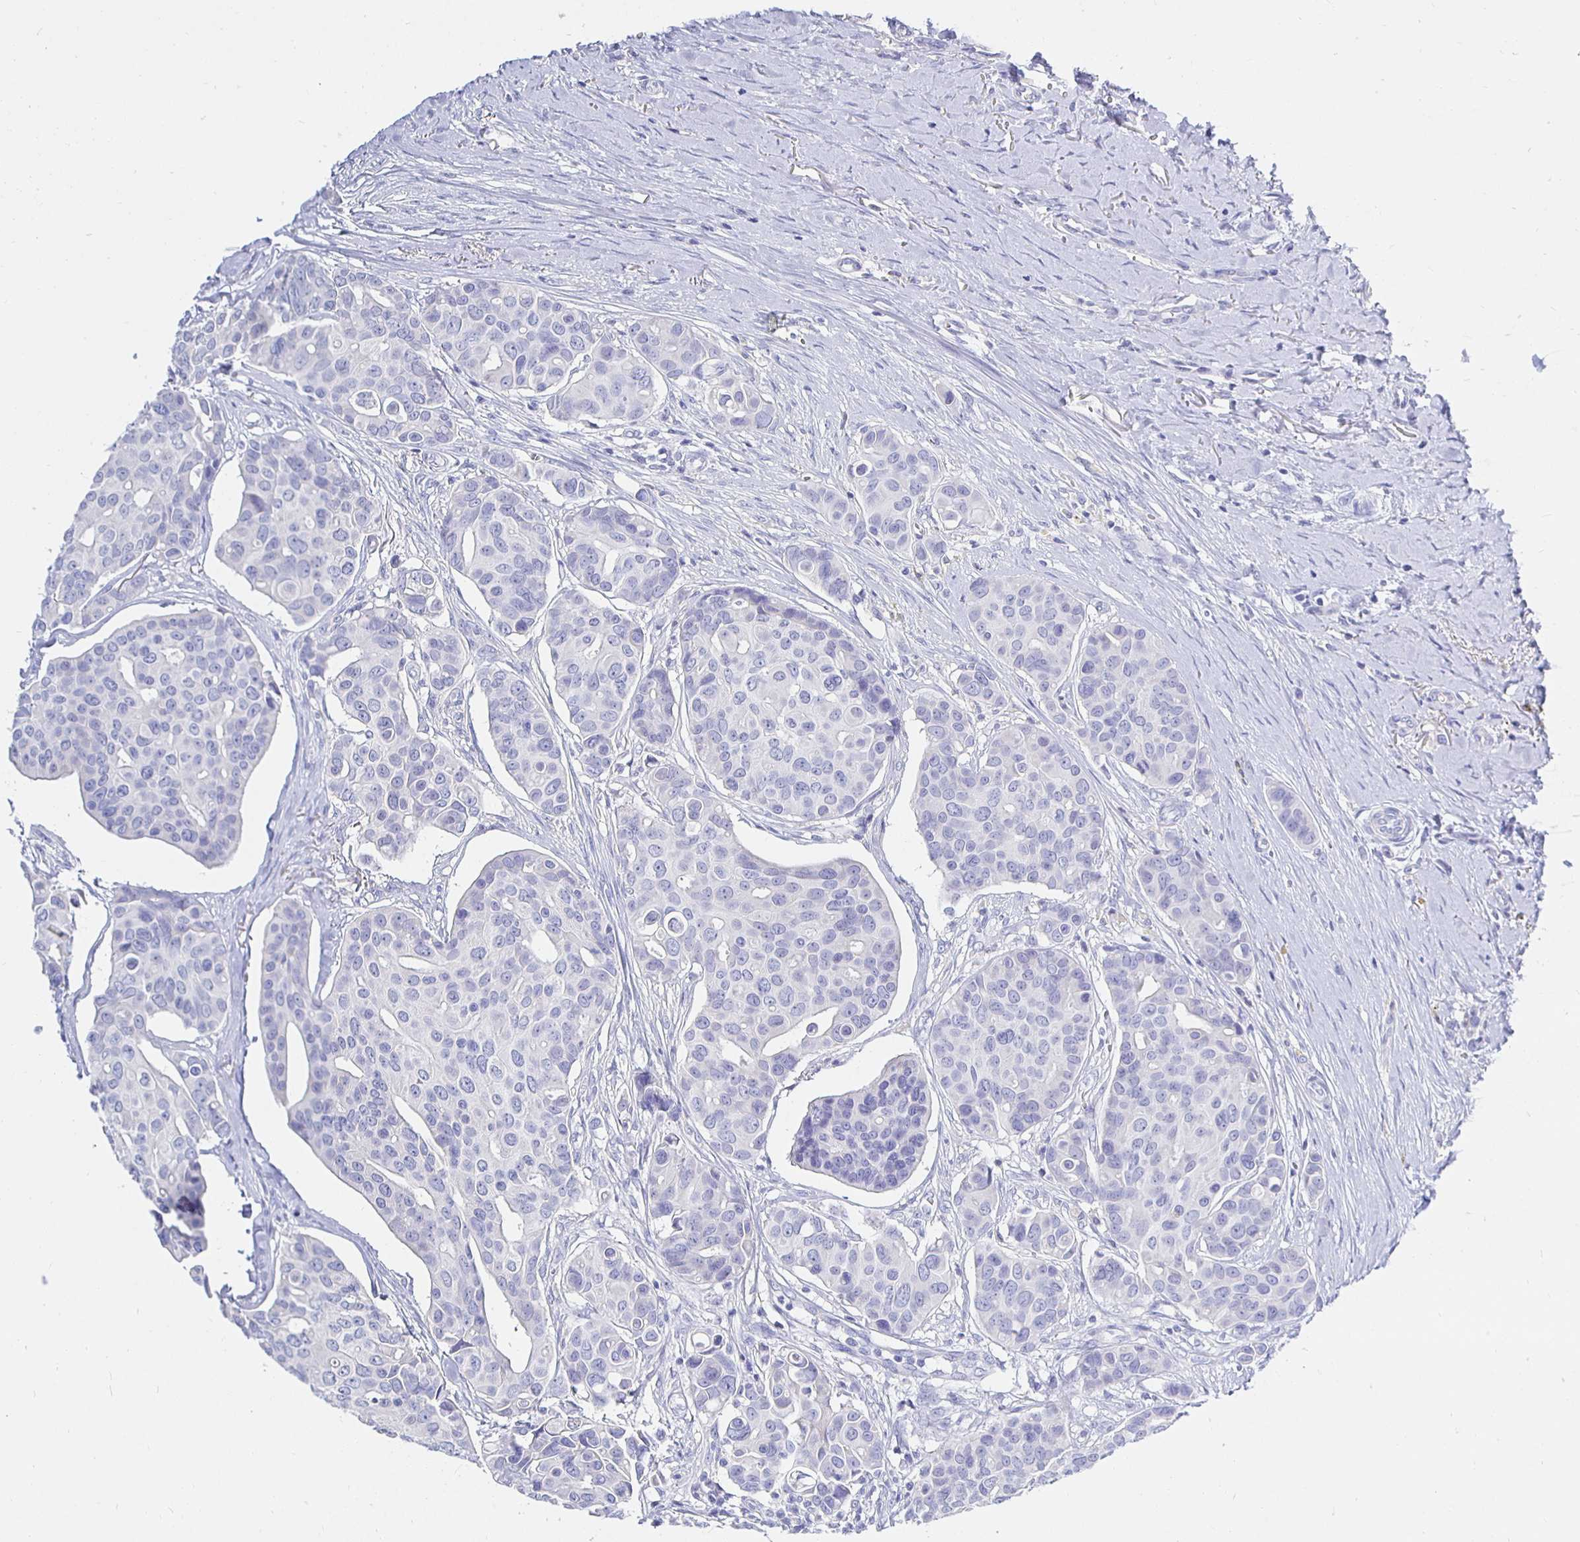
{"staining": {"intensity": "negative", "quantity": "none", "location": "none"}, "tissue": "breast cancer", "cell_type": "Tumor cells", "image_type": "cancer", "snomed": [{"axis": "morphology", "description": "Normal tissue, NOS"}, {"axis": "morphology", "description": "Duct carcinoma"}, {"axis": "topography", "description": "Skin"}, {"axis": "topography", "description": "Breast"}], "caption": "Immunohistochemical staining of breast cancer shows no significant staining in tumor cells.", "gene": "UMOD", "patient": {"sex": "female", "age": 54}}